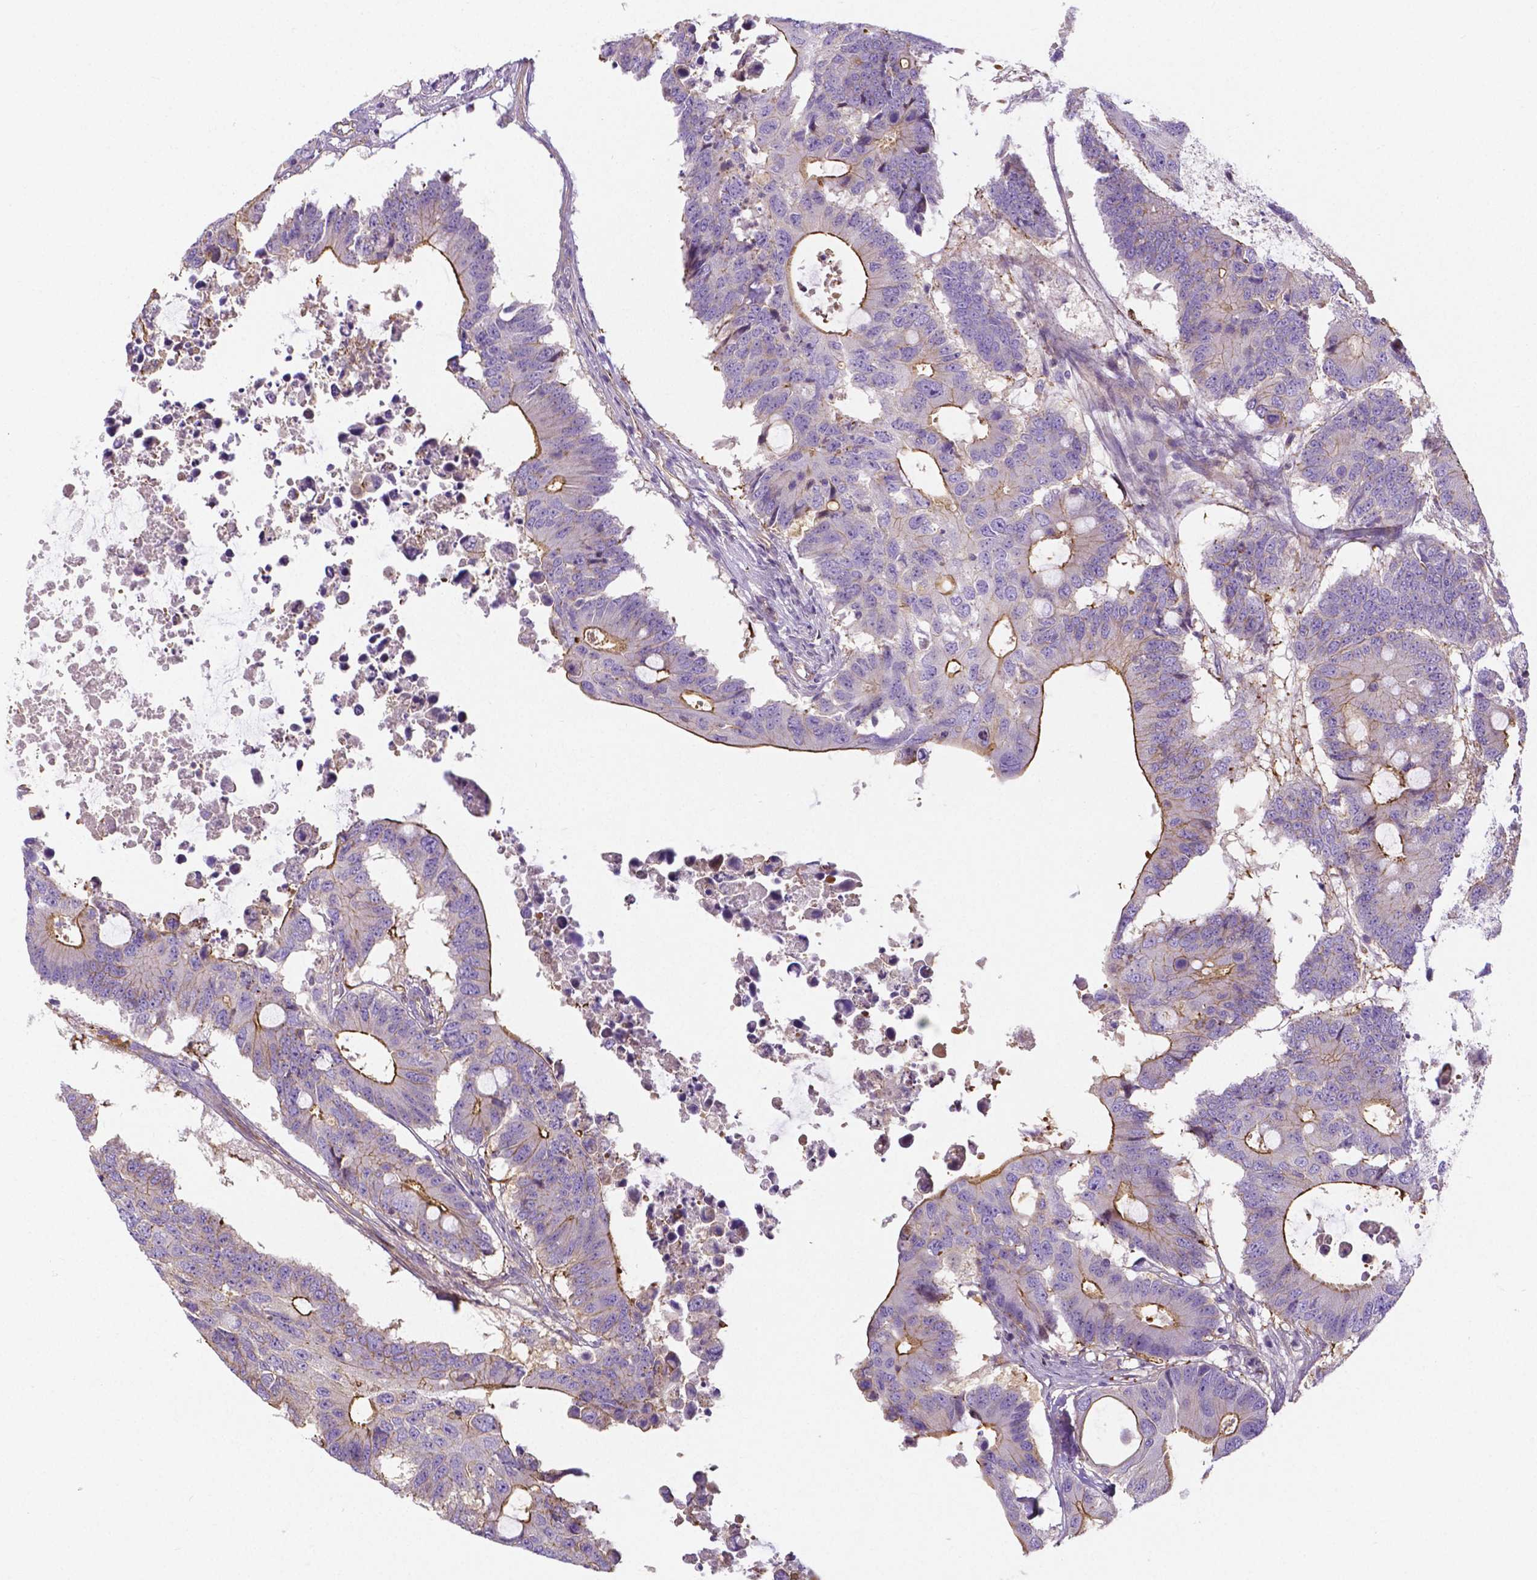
{"staining": {"intensity": "strong", "quantity": "<25%", "location": "cytoplasmic/membranous"}, "tissue": "colorectal cancer", "cell_type": "Tumor cells", "image_type": "cancer", "snomed": [{"axis": "morphology", "description": "Adenocarcinoma, NOS"}, {"axis": "topography", "description": "Colon"}], "caption": "The histopathology image exhibits immunohistochemical staining of colorectal cancer (adenocarcinoma). There is strong cytoplasmic/membranous expression is appreciated in about <25% of tumor cells. (brown staining indicates protein expression, while blue staining denotes nuclei).", "gene": "CRMP1", "patient": {"sex": "male", "age": 71}}